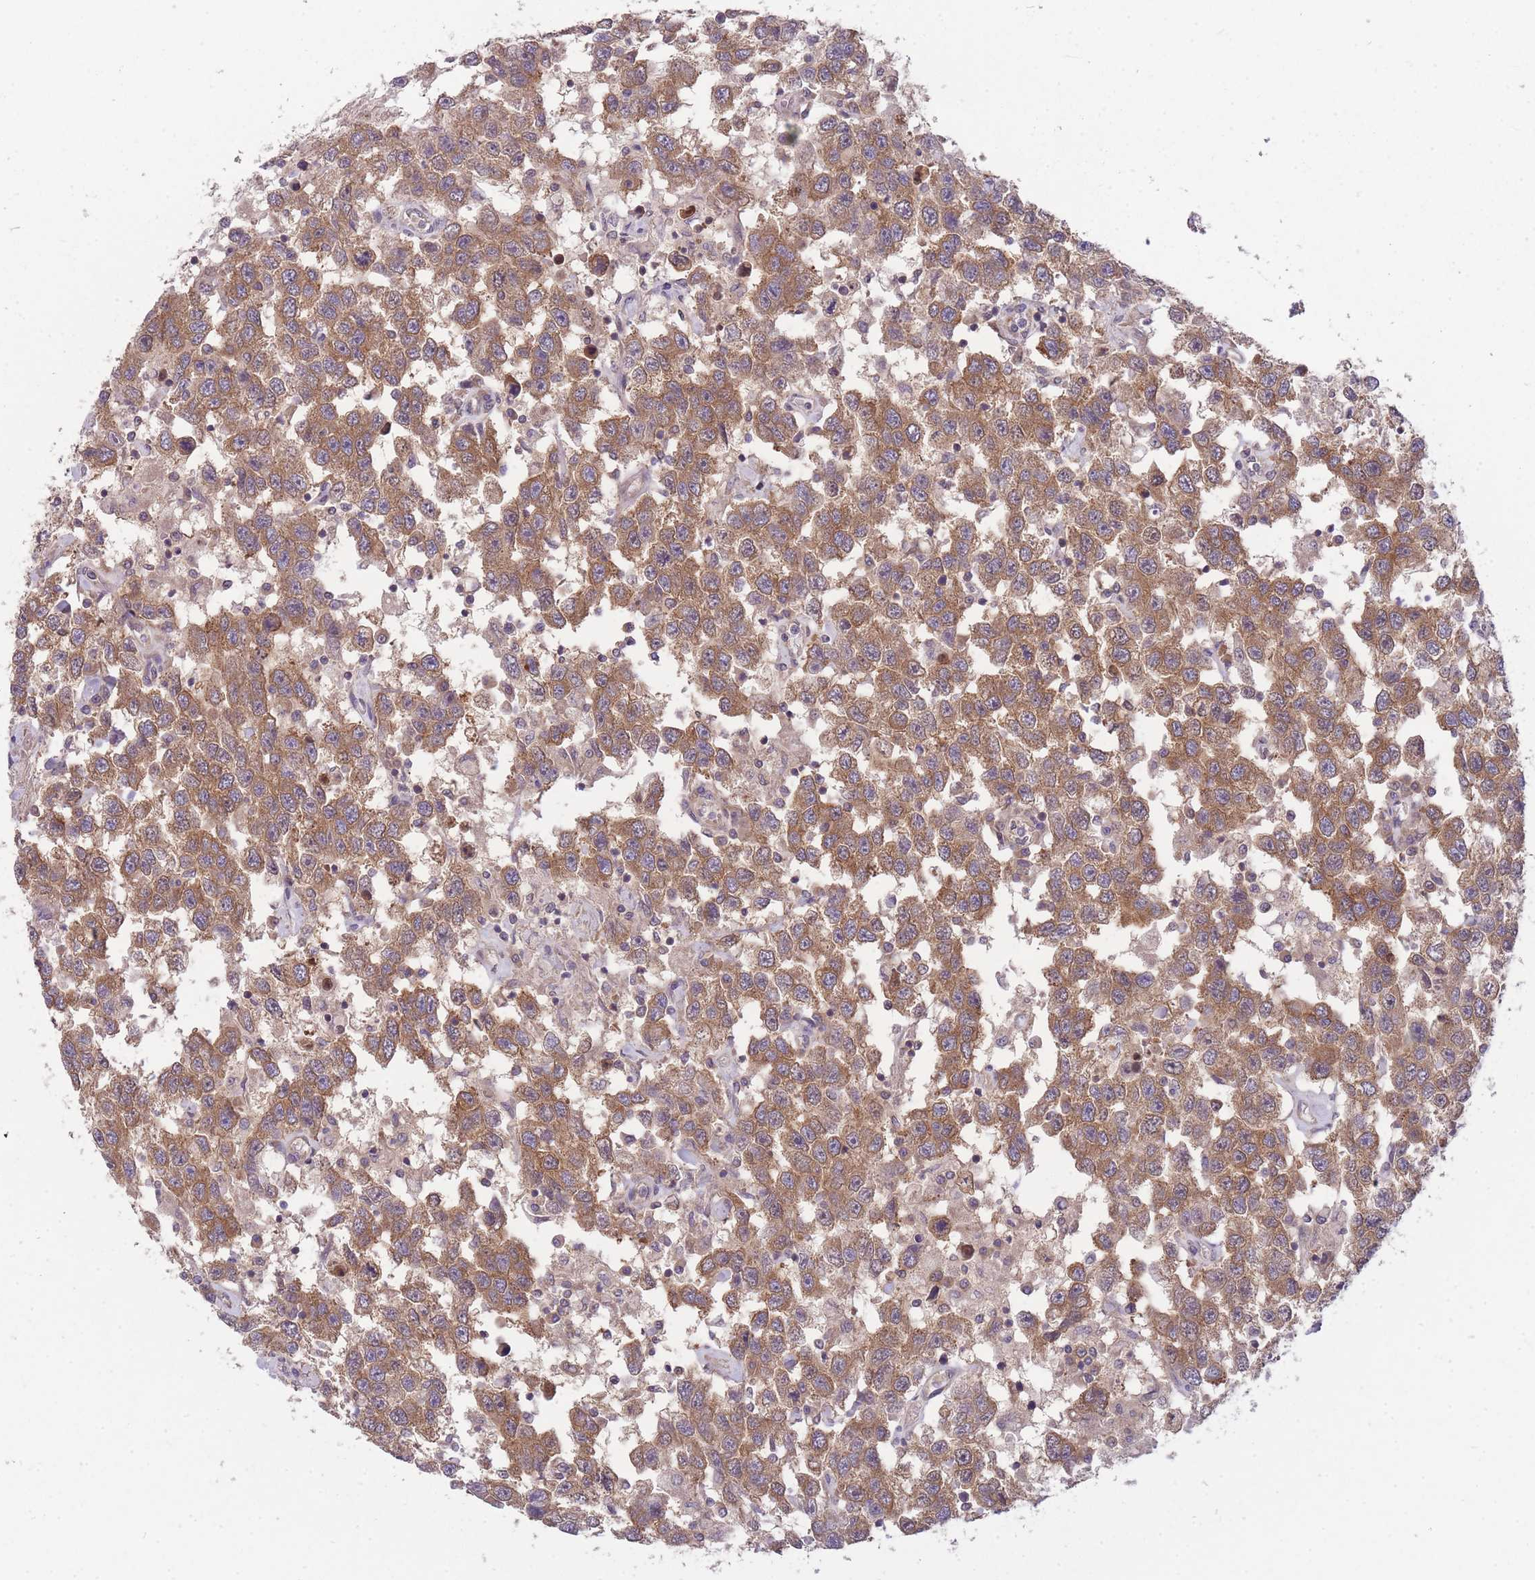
{"staining": {"intensity": "moderate", "quantity": ">75%", "location": "cytoplasmic/membranous"}, "tissue": "testis cancer", "cell_type": "Tumor cells", "image_type": "cancer", "snomed": [{"axis": "morphology", "description": "Seminoma, NOS"}, {"axis": "topography", "description": "Testis"}], "caption": "Immunohistochemical staining of testis cancer (seminoma) displays medium levels of moderate cytoplasmic/membranous expression in about >75% of tumor cells. The staining was performed using DAB (3,3'-diaminobenzidine), with brown indicating positive protein expression. Nuclei are stained blue with hematoxylin.", "gene": "PFDN6", "patient": {"sex": "male", "age": 41}}